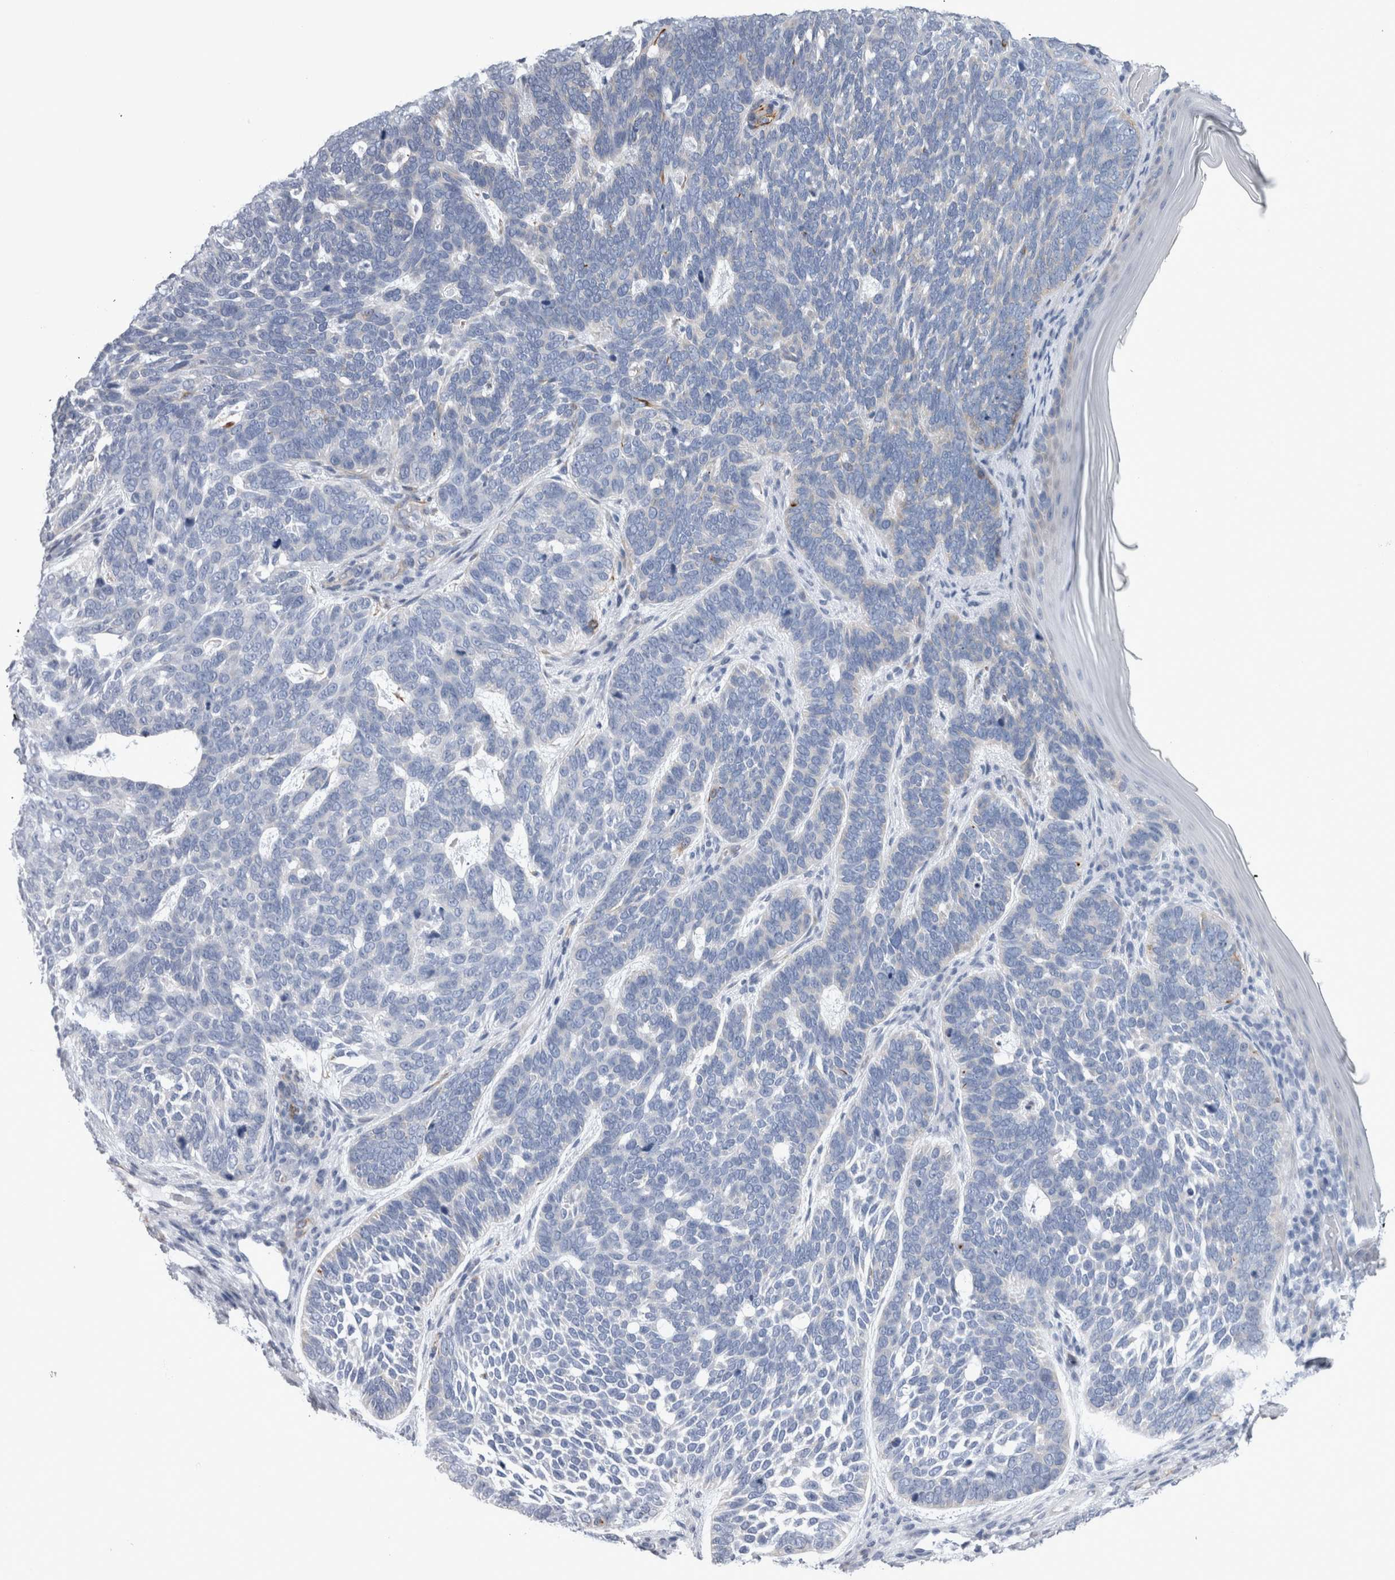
{"staining": {"intensity": "negative", "quantity": "none", "location": "none"}, "tissue": "skin cancer", "cell_type": "Tumor cells", "image_type": "cancer", "snomed": [{"axis": "morphology", "description": "Basal cell carcinoma"}, {"axis": "topography", "description": "Skin"}], "caption": "Skin cancer (basal cell carcinoma) was stained to show a protein in brown. There is no significant positivity in tumor cells.", "gene": "VWDE", "patient": {"sex": "female", "age": 85}}